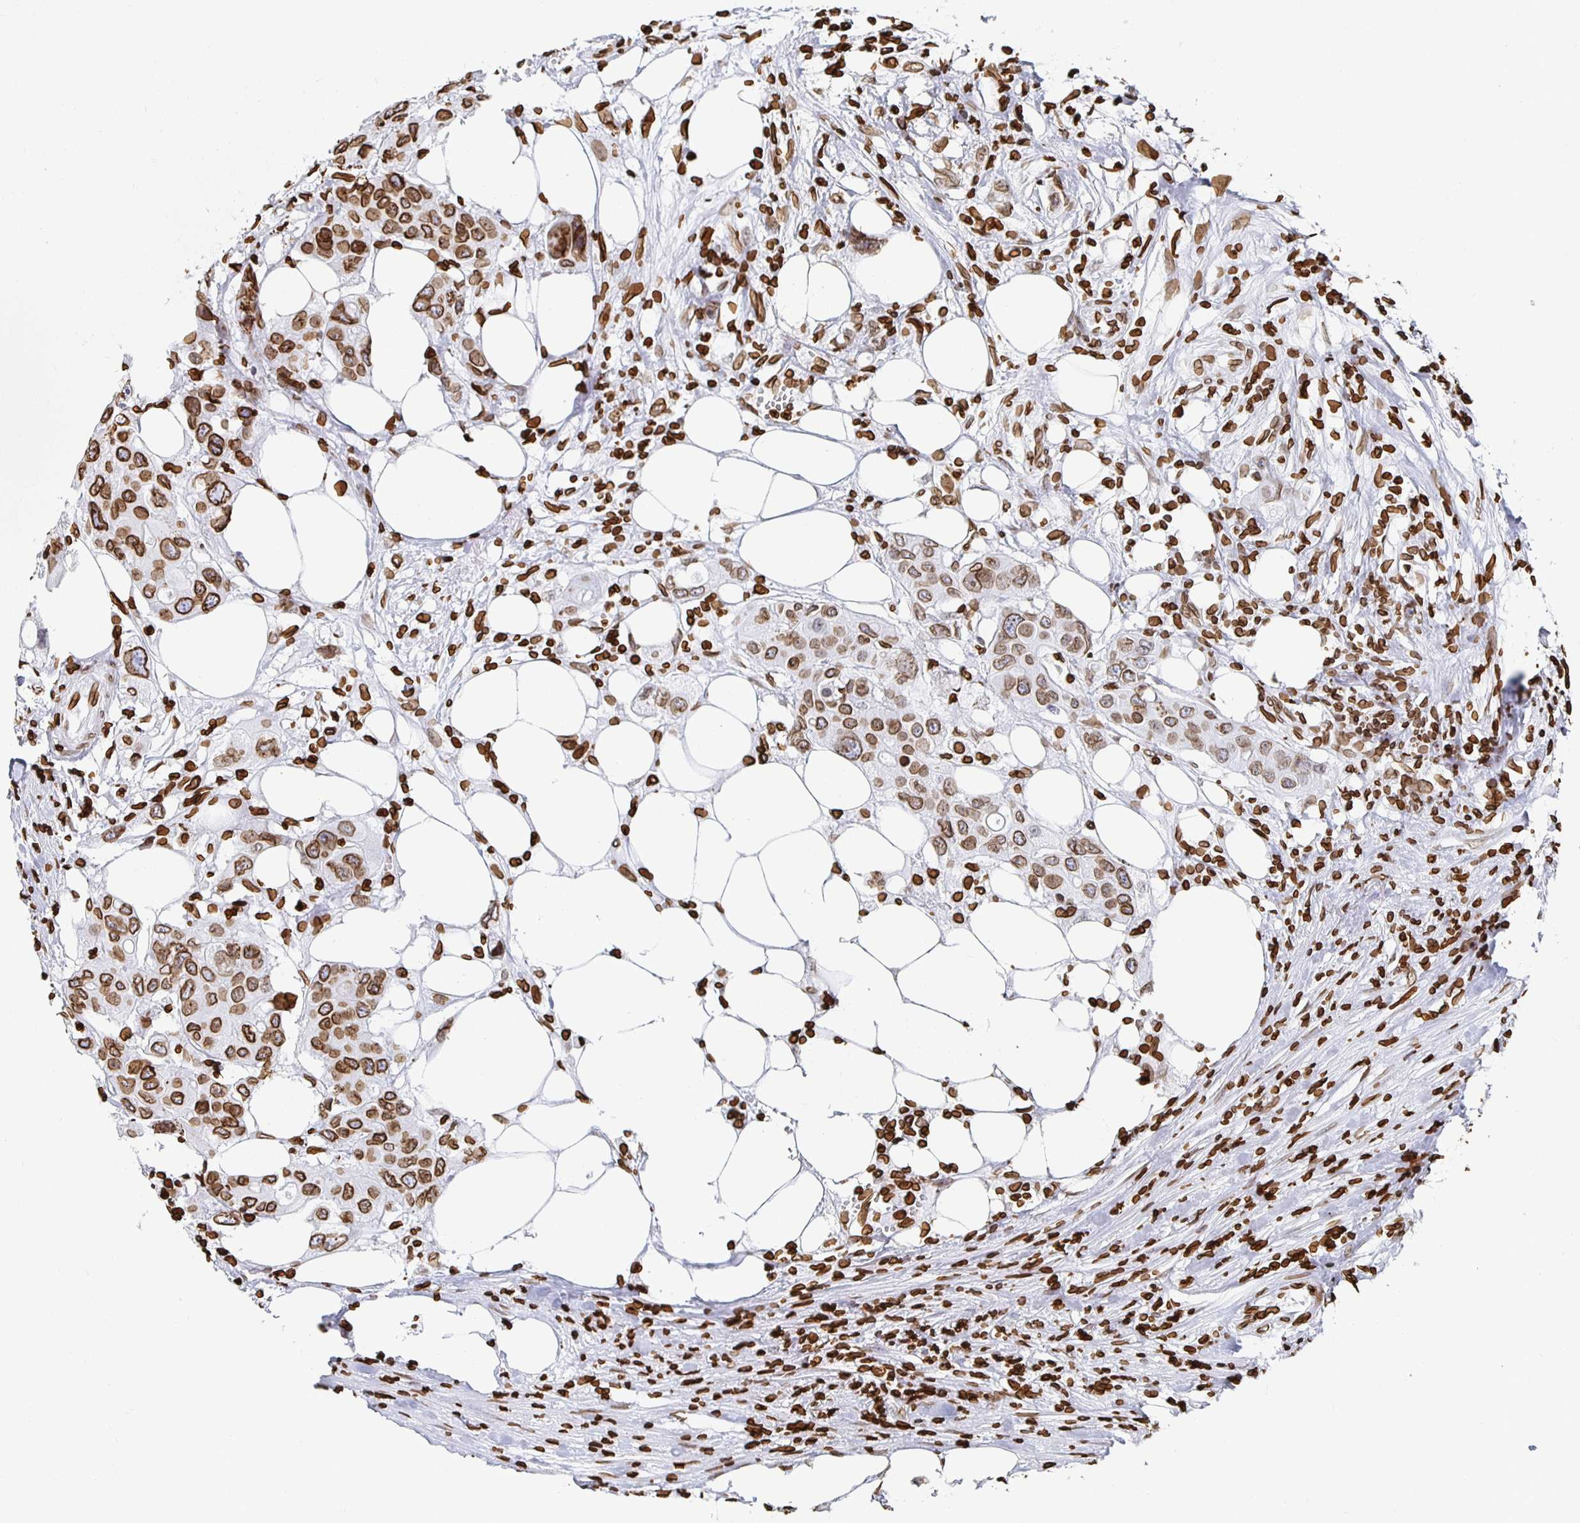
{"staining": {"intensity": "moderate", "quantity": ">75%", "location": "cytoplasmic/membranous,nuclear"}, "tissue": "colorectal cancer", "cell_type": "Tumor cells", "image_type": "cancer", "snomed": [{"axis": "morphology", "description": "Adenocarcinoma, NOS"}, {"axis": "topography", "description": "Colon"}], "caption": "Colorectal adenocarcinoma stained for a protein exhibits moderate cytoplasmic/membranous and nuclear positivity in tumor cells. The protein is shown in brown color, while the nuclei are stained blue.", "gene": "LMNB1", "patient": {"sex": "male", "age": 77}}